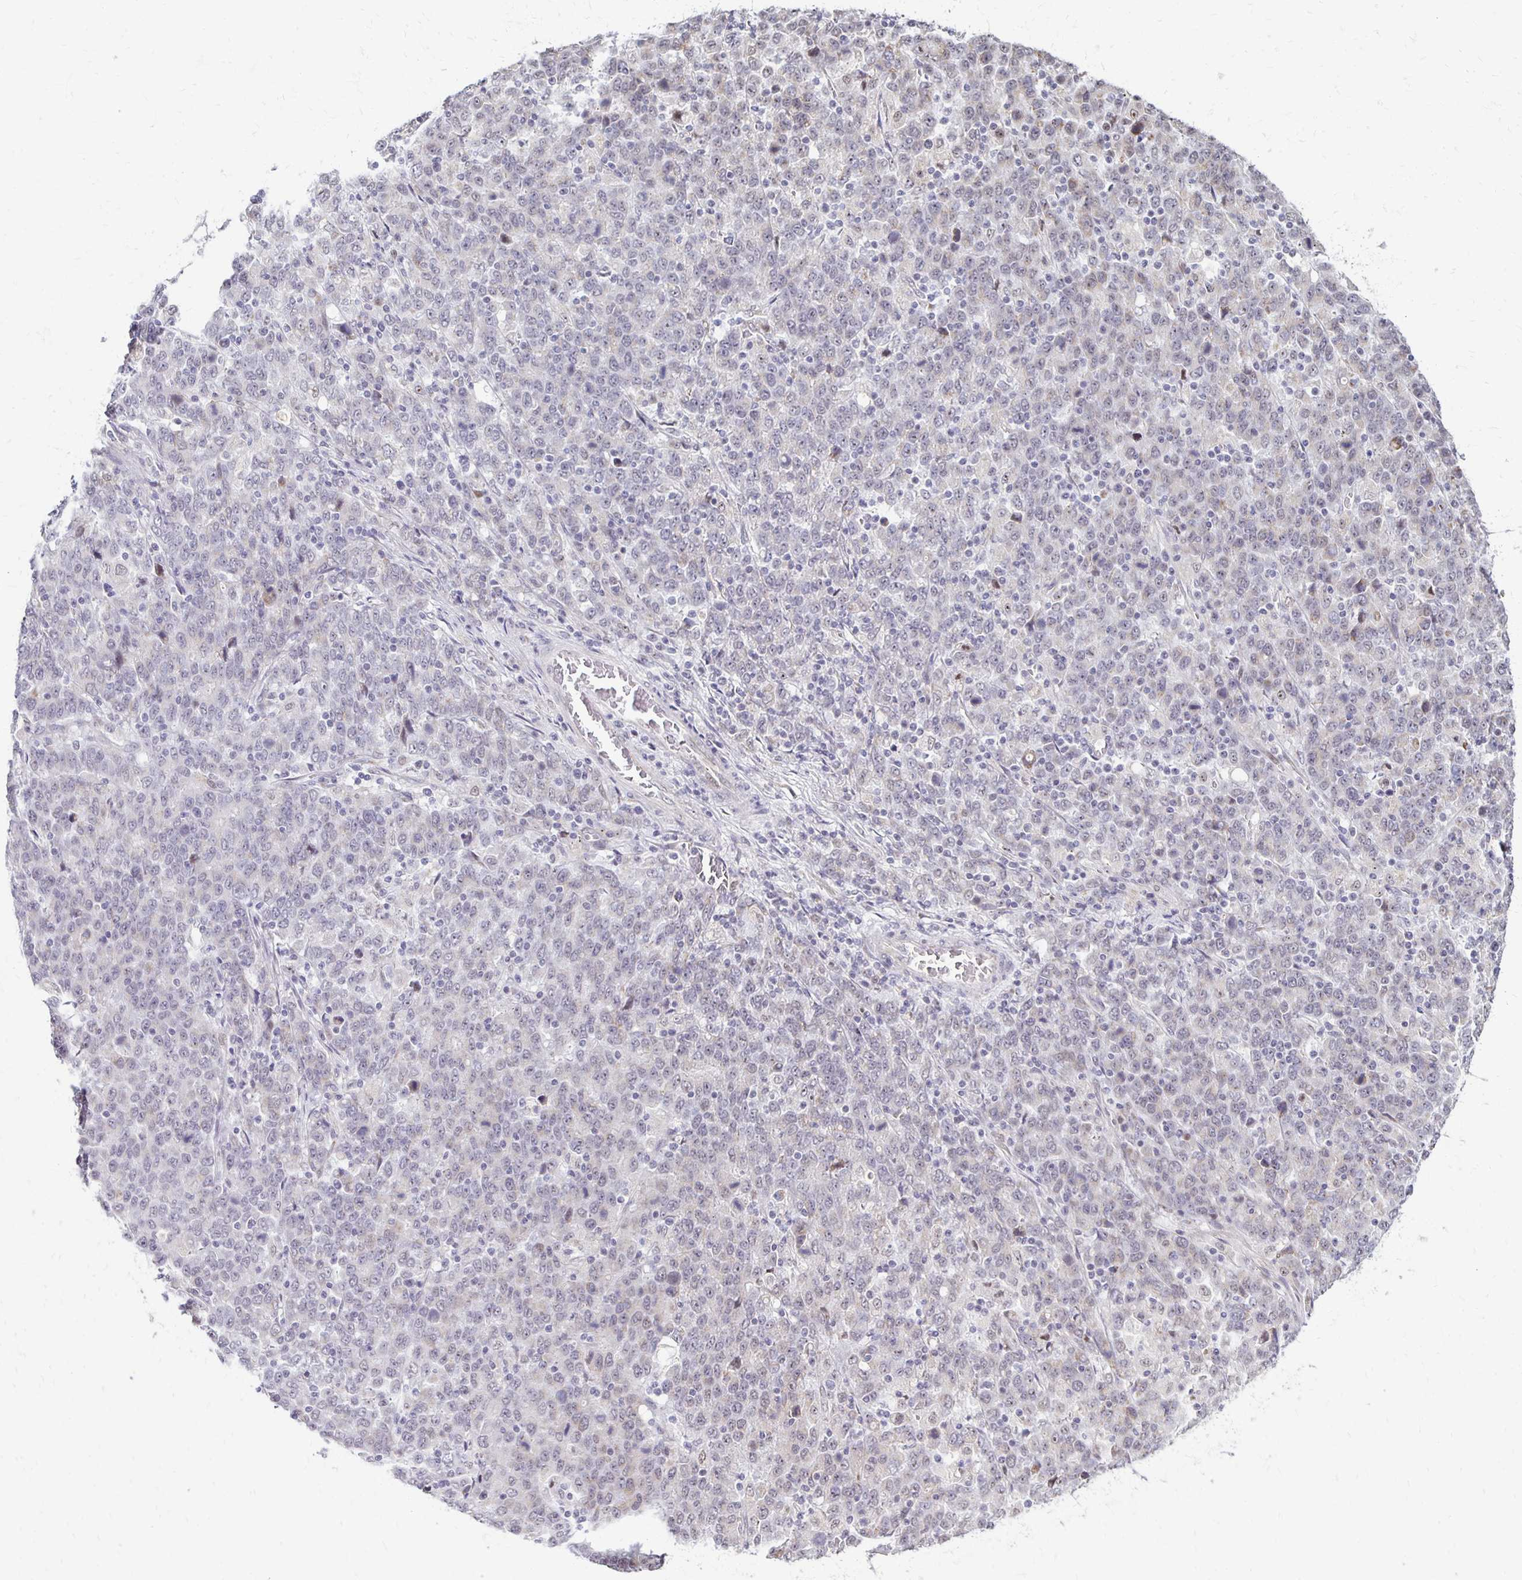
{"staining": {"intensity": "negative", "quantity": "none", "location": "none"}, "tissue": "stomach cancer", "cell_type": "Tumor cells", "image_type": "cancer", "snomed": [{"axis": "morphology", "description": "Adenocarcinoma, NOS"}, {"axis": "topography", "description": "Stomach, upper"}], "caption": "High magnification brightfield microscopy of adenocarcinoma (stomach) stained with DAB (brown) and counterstained with hematoxylin (blue): tumor cells show no significant staining.", "gene": "DAGLA", "patient": {"sex": "male", "age": 69}}